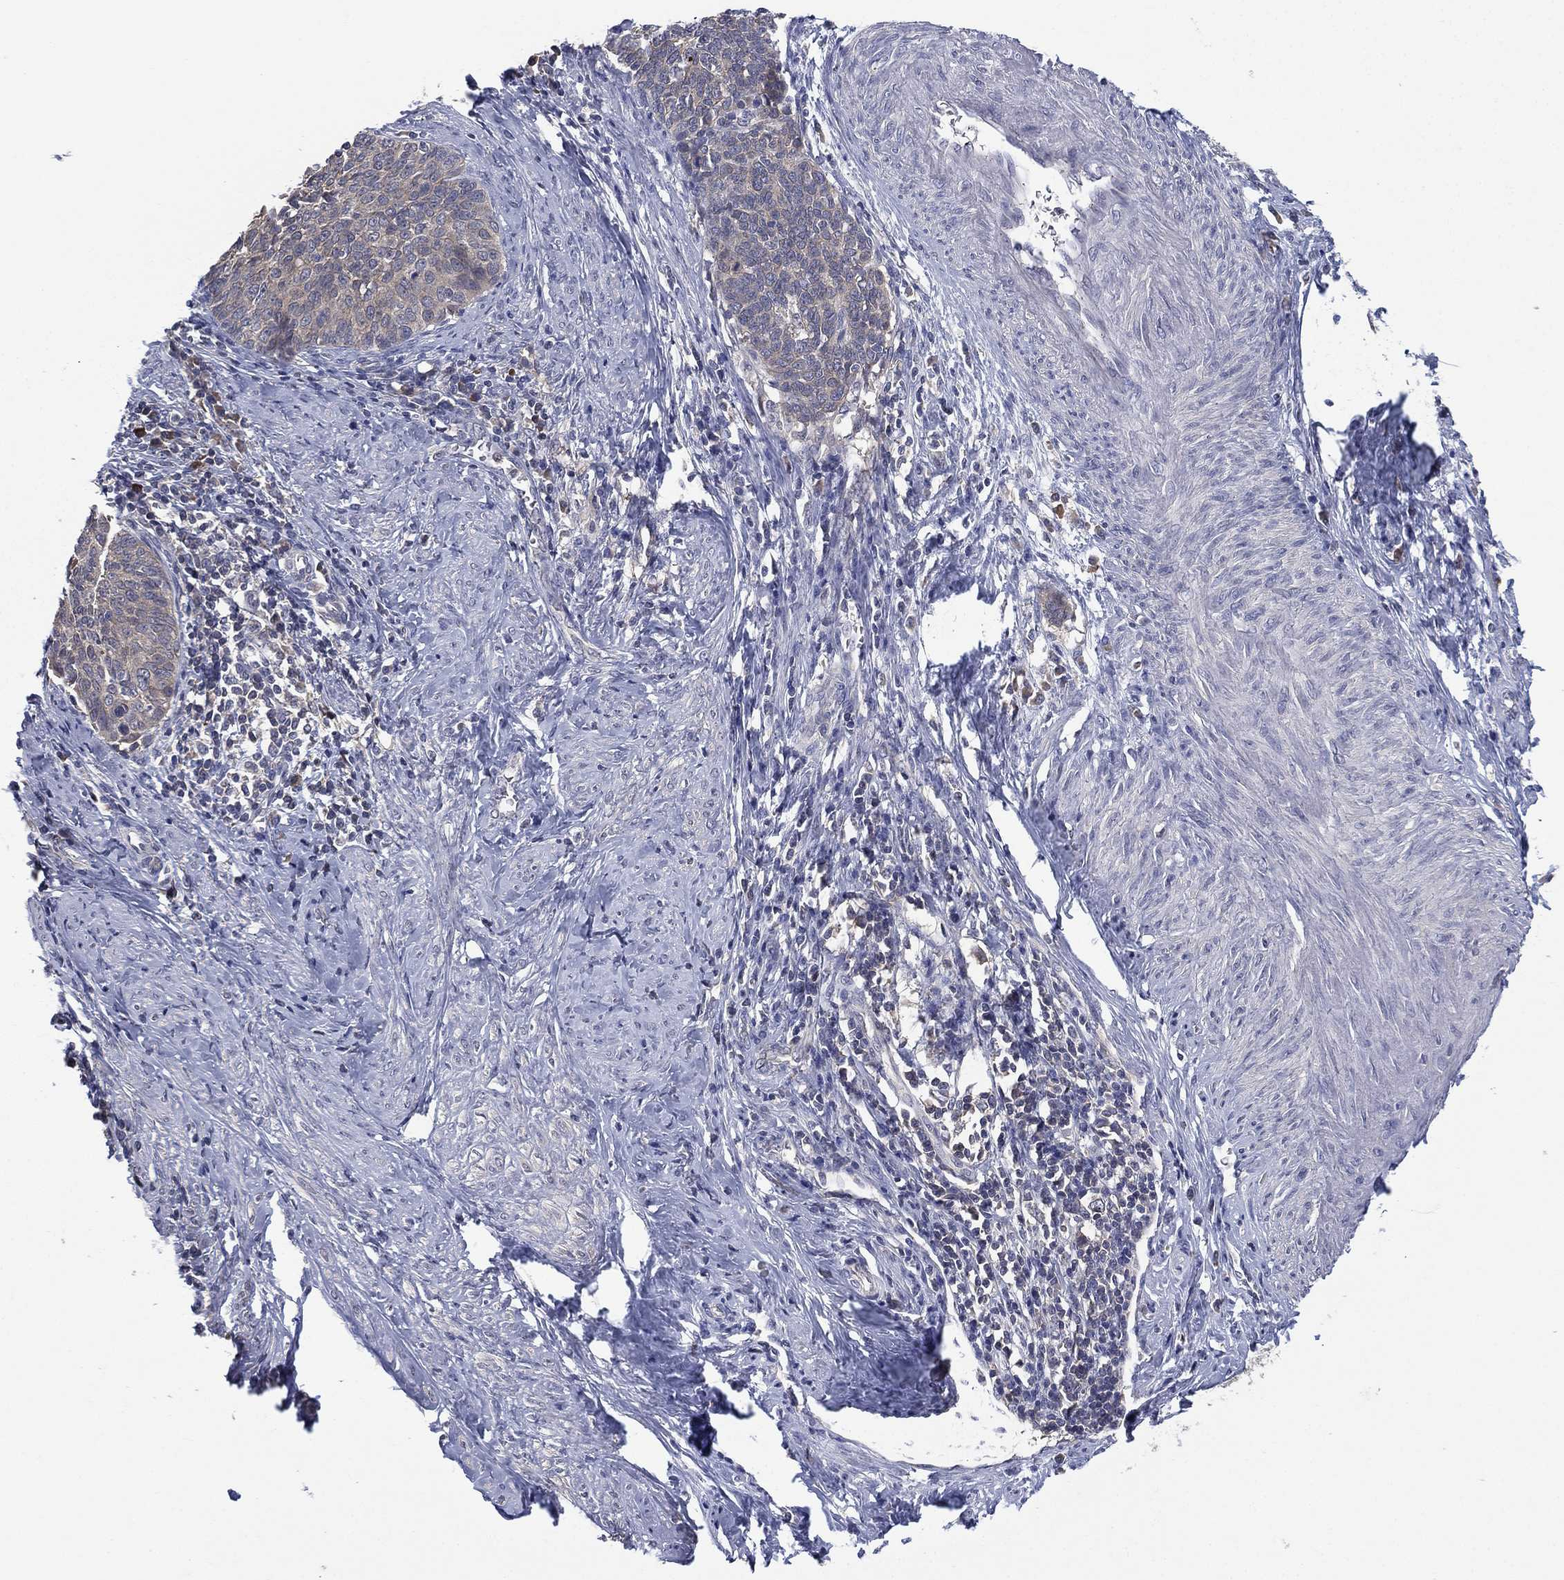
{"staining": {"intensity": "negative", "quantity": "none", "location": "none"}, "tissue": "cervical cancer", "cell_type": "Tumor cells", "image_type": "cancer", "snomed": [{"axis": "morphology", "description": "Normal tissue, NOS"}, {"axis": "morphology", "description": "Squamous cell carcinoma, NOS"}, {"axis": "topography", "description": "Cervix"}], "caption": "IHC histopathology image of human squamous cell carcinoma (cervical) stained for a protein (brown), which demonstrates no staining in tumor cells.", "gene": "MPP7", "patient": {"sex": "female", "age": 39}}